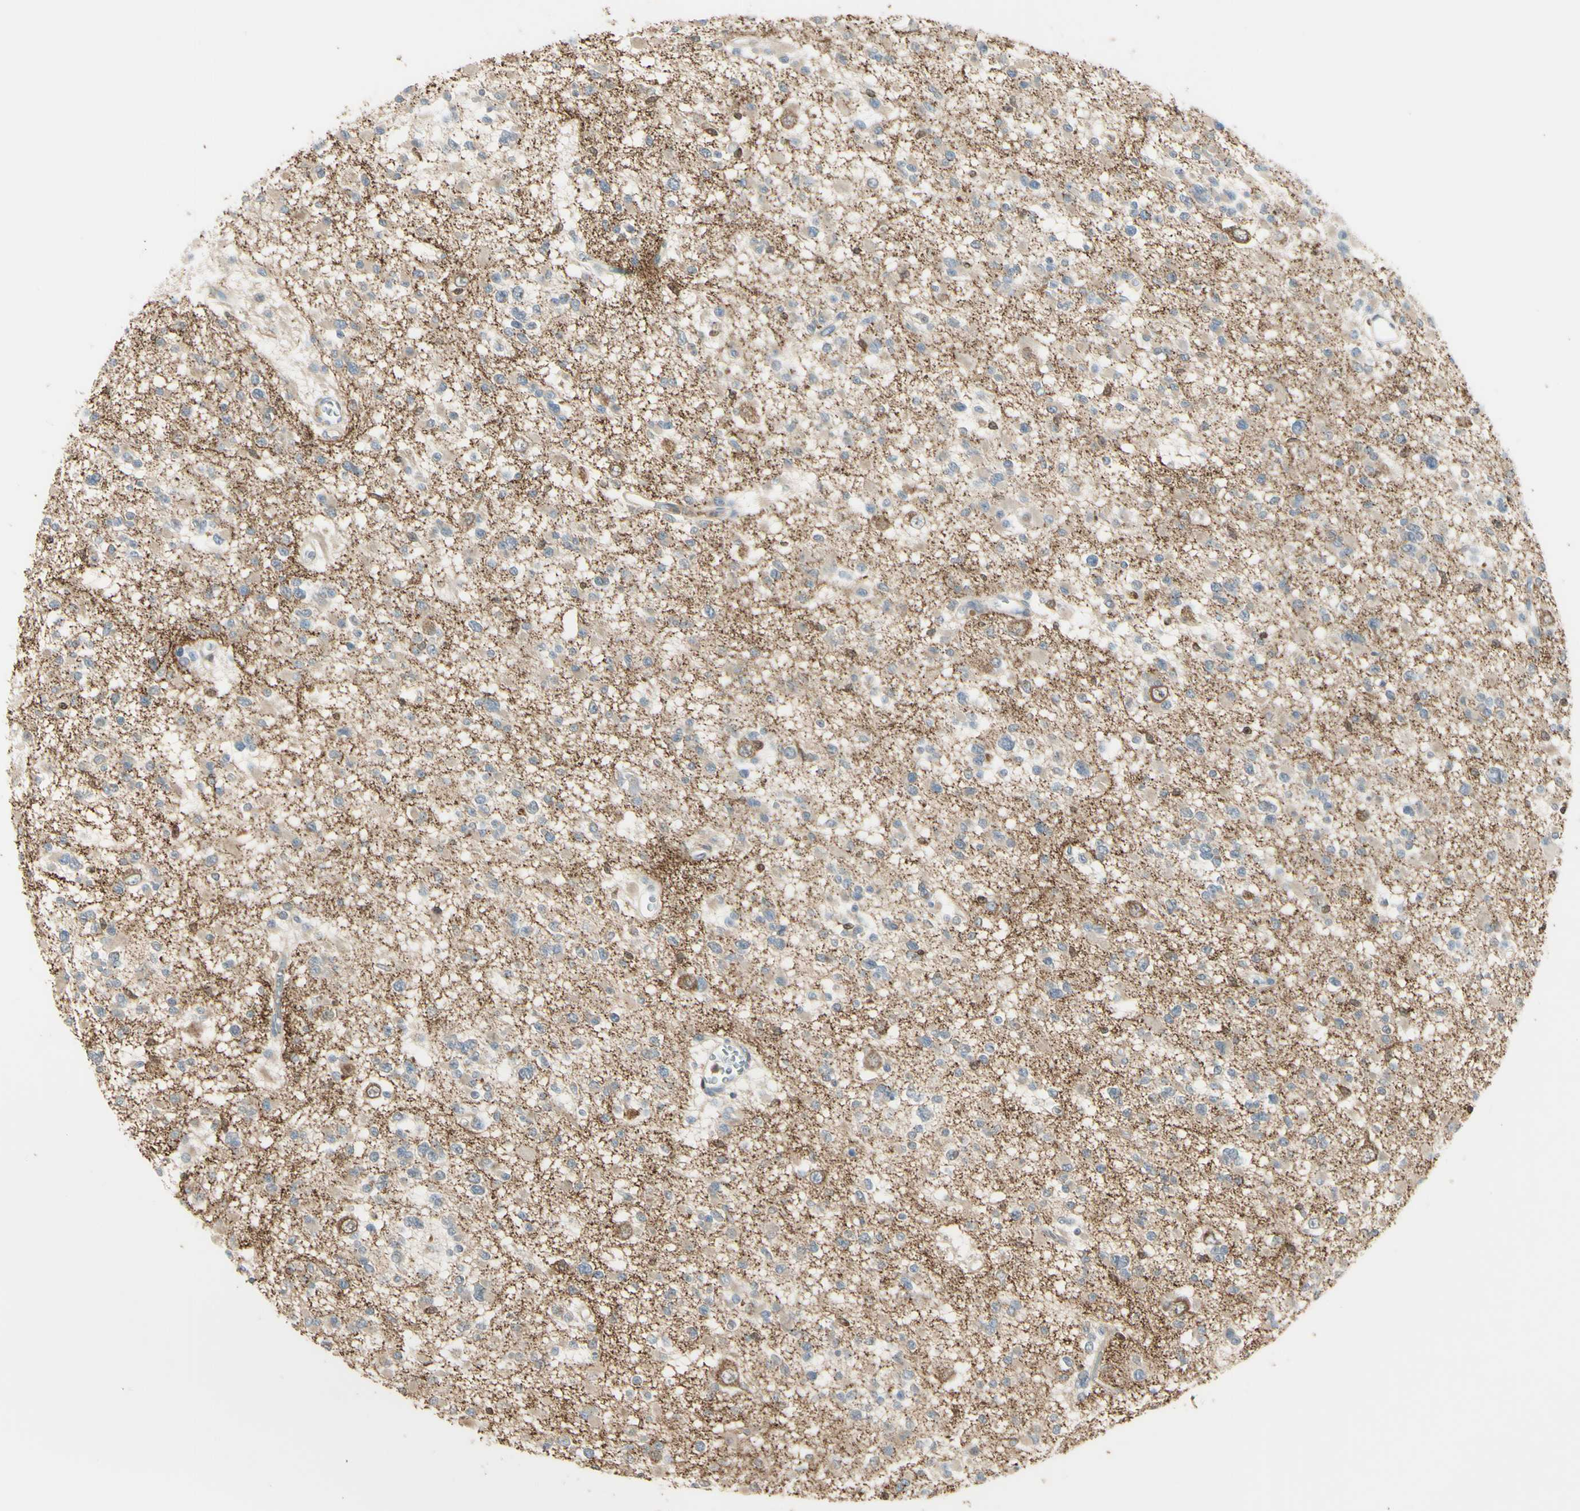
{"staining": {"intensity": "weak", "quantity": ">75%", "location": "cytoplasmic/membranous"}, "tissue": "glioma", "cell_type": "Tumor cells", "image_type": "cancer", "snomed": [{"axis": "morphology", "description": "Glioma, malignant, Low grade"}, {"axis": "topography", "description": "Brain"}], "caption": "Protein expression analysis of glioma exhibits weak cytoplasmic/membranous positivity in about >75% of tumor cells. The protein is stained brown, and the nuclei are stained in blue (DAB (3,3'-diaminobenzidine) IHC with brightfield microscopy, high magnification).", "gene": "CYRIB", "patient": {"sex": "female", "age": 22}}